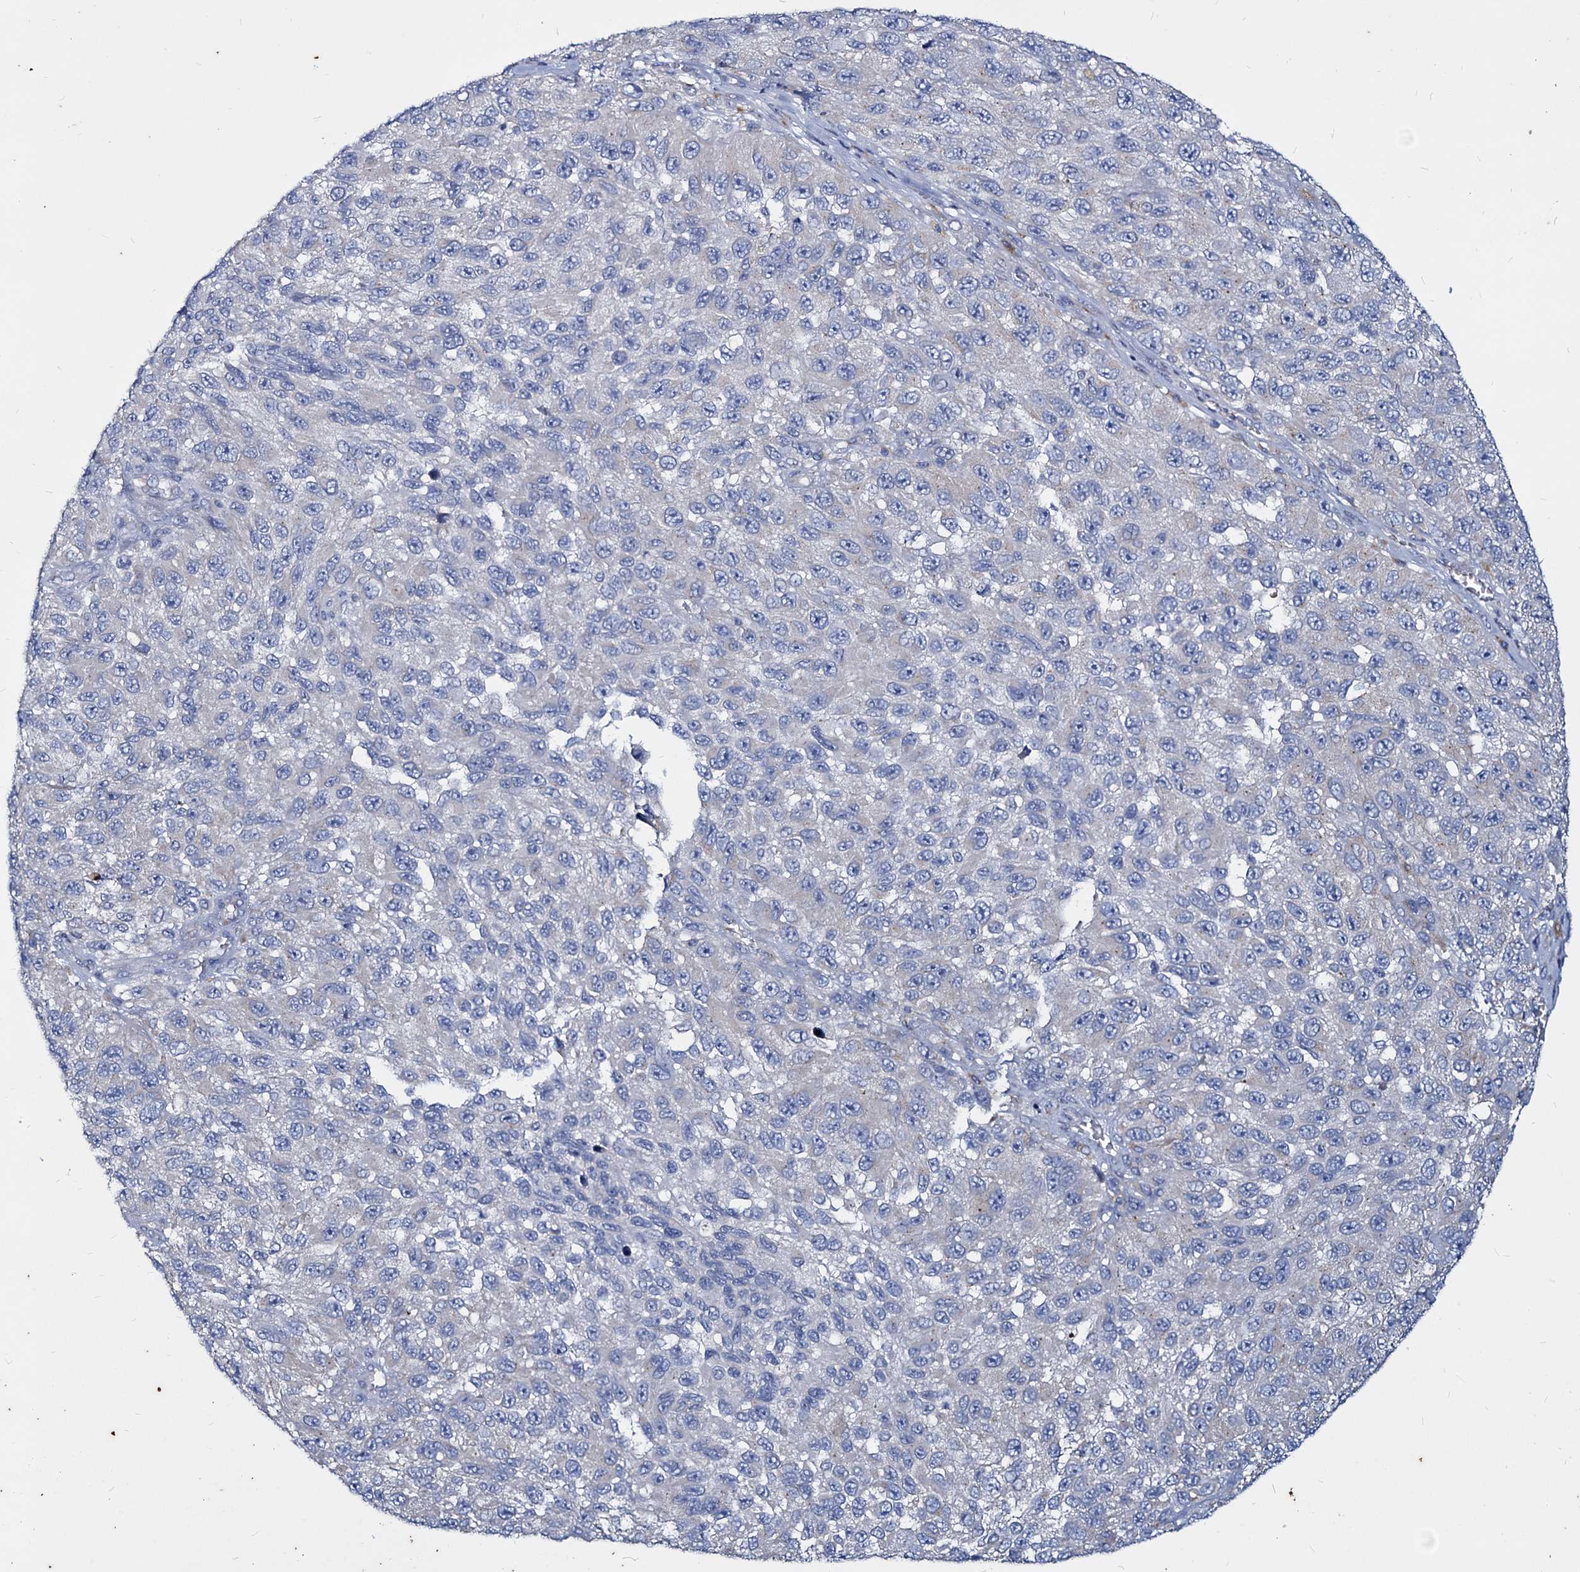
{"staining": {"intensity": "negative", "quantity": "none", "location": "none"}, "tissue": "melanoma", "cell_type": "Tumor cells", "image_type": "cancer", "snomed": [{"axis": "morphology", "description": "Normal tissue, NOS"}, {"axis": "morphology", "description": "Malignant melanoma, NOS"}, {"axis": "topography", "description": "Skin"}], "caption": "Melanoma stained for a protein using immunohistochemistry exhibits no staining tumor cells.", "gene": "AGBL4", "patient": {"sex": "female", "age": 96}}